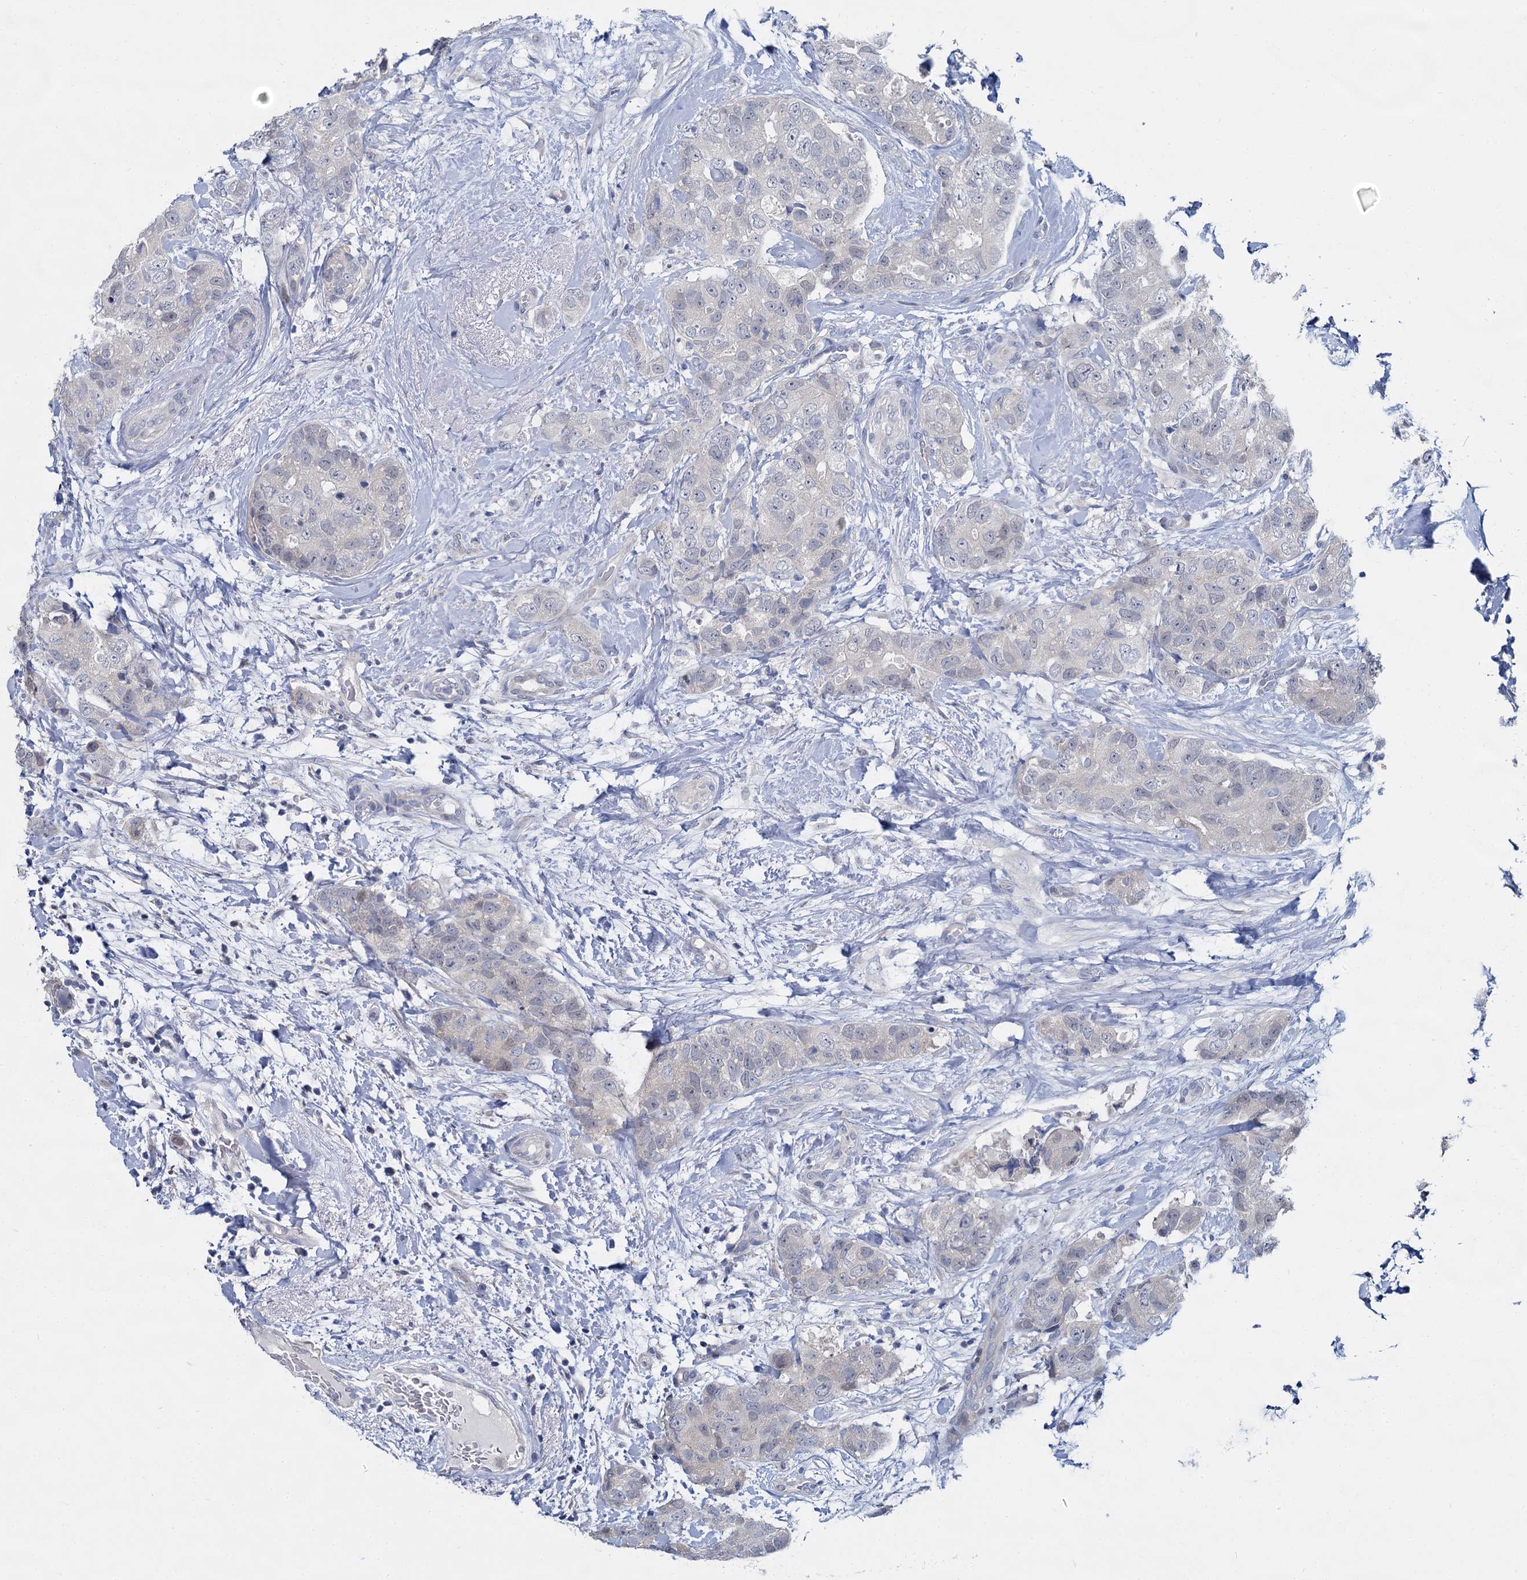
{"staining": {"intensity": "negative", "quantity": "none", "location": "none"}, "tissue": "breast cancer", "cell_type": "Tumor cells", "image_type": "cancer", "snomed": [{"axis": "morphology", "description": "Duct carcinoma"}, {"axis": "topography", "description": "Breast"}], "caption": "Tumor cells show no significant staining in breast cancer.", "gene": "ACRBP", "patient": {"sex": "female", "age": 62}}